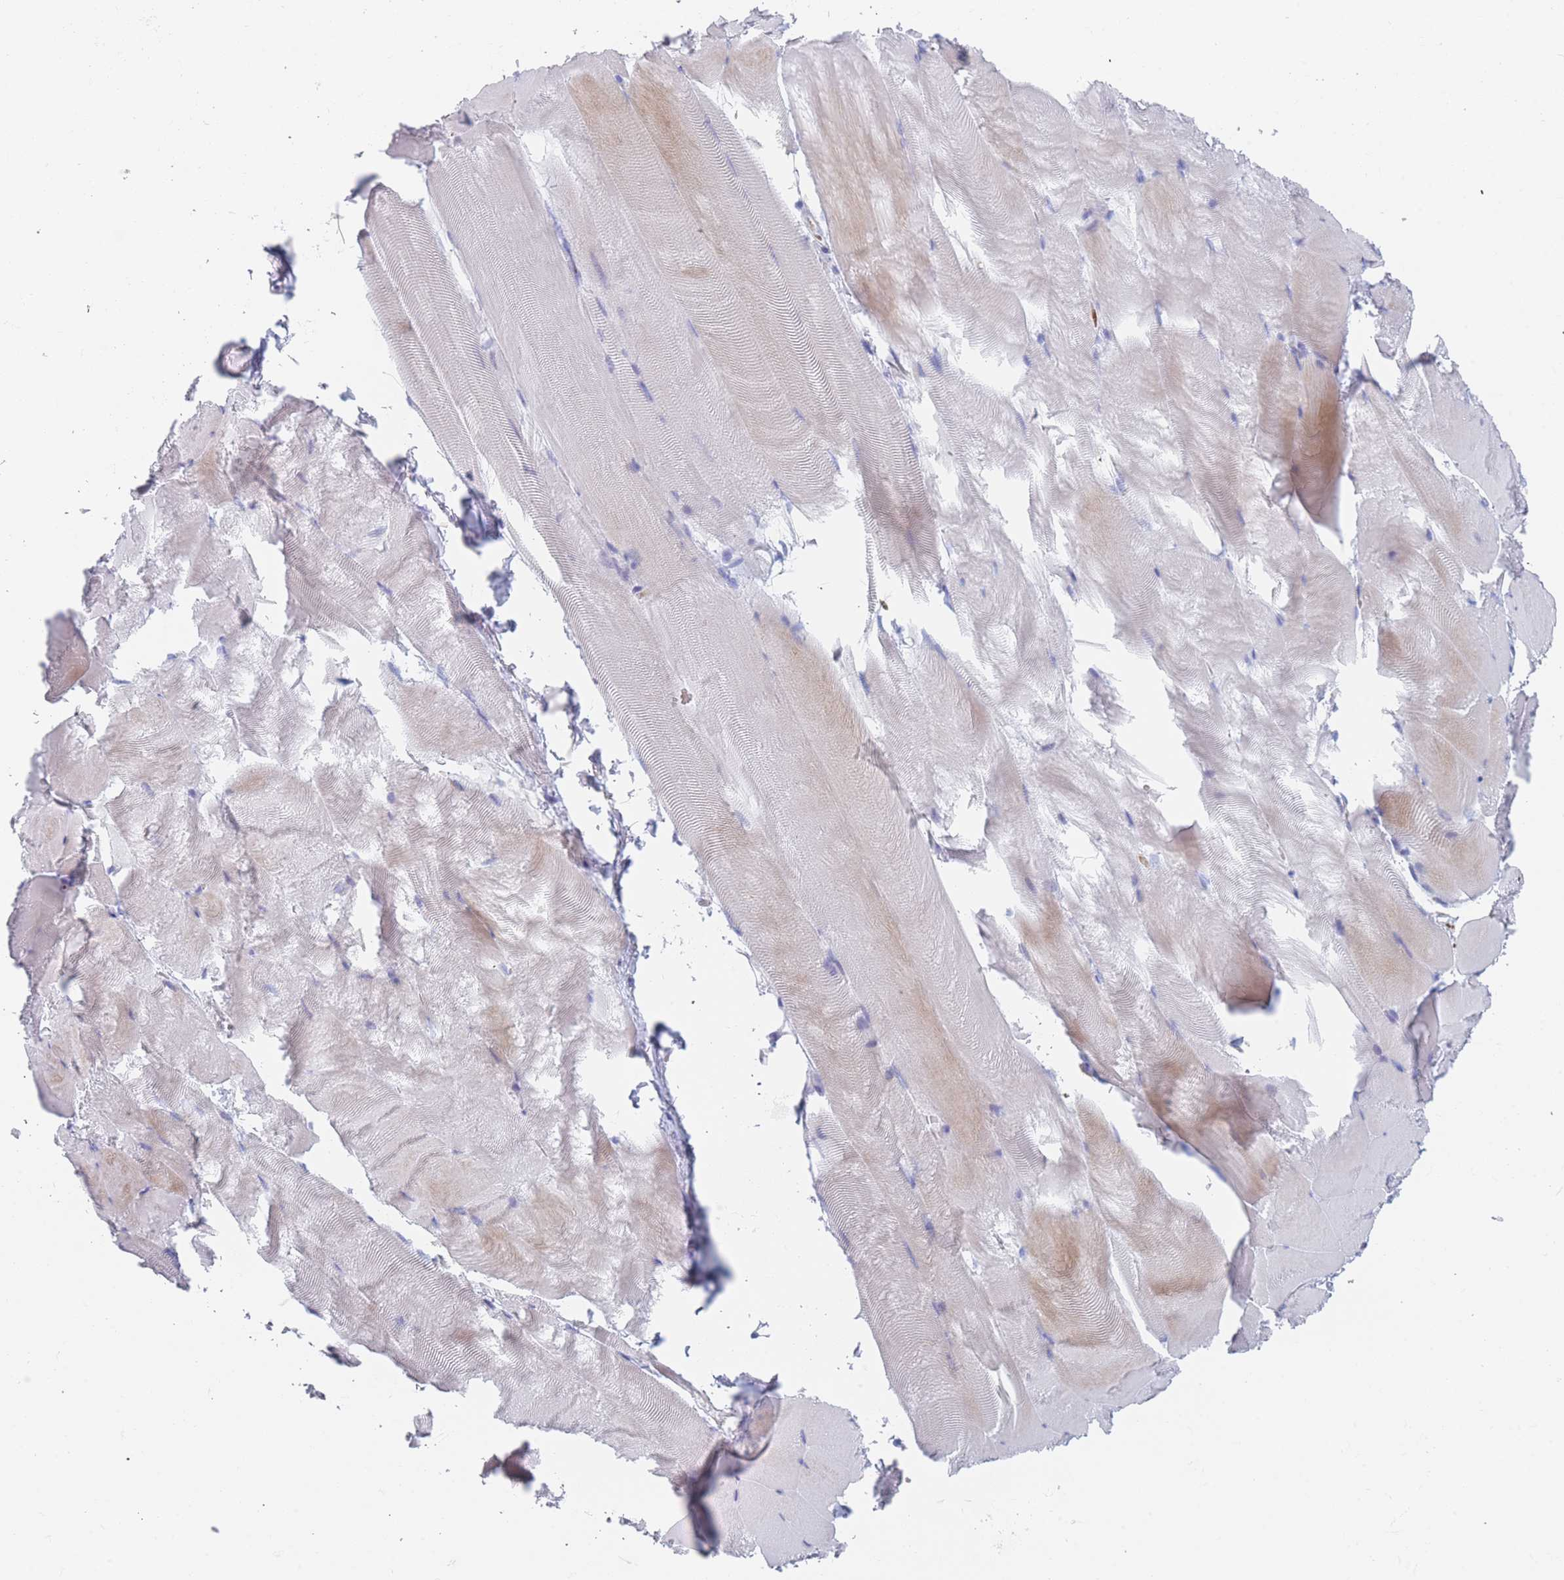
{"staining": {"intensity": "weak", "quantity": "<25%", "location": "cytoplasmic/membranous"}, "tissue": "skeletal muscle", "cell_type": "Myocytes", "image_type": "normal", "snomed": [{"axis": "morphology", "description": "Normal tissue, NOS"}, {"axis": "topography", "description": "Skeletal muscle"}], "caption": "Protein analysis of unremarkable skeletal muscle displays no significant positivity in myocytes.", "gene": "OR5D16", "patient": {"sex": "female", "age": 64}}